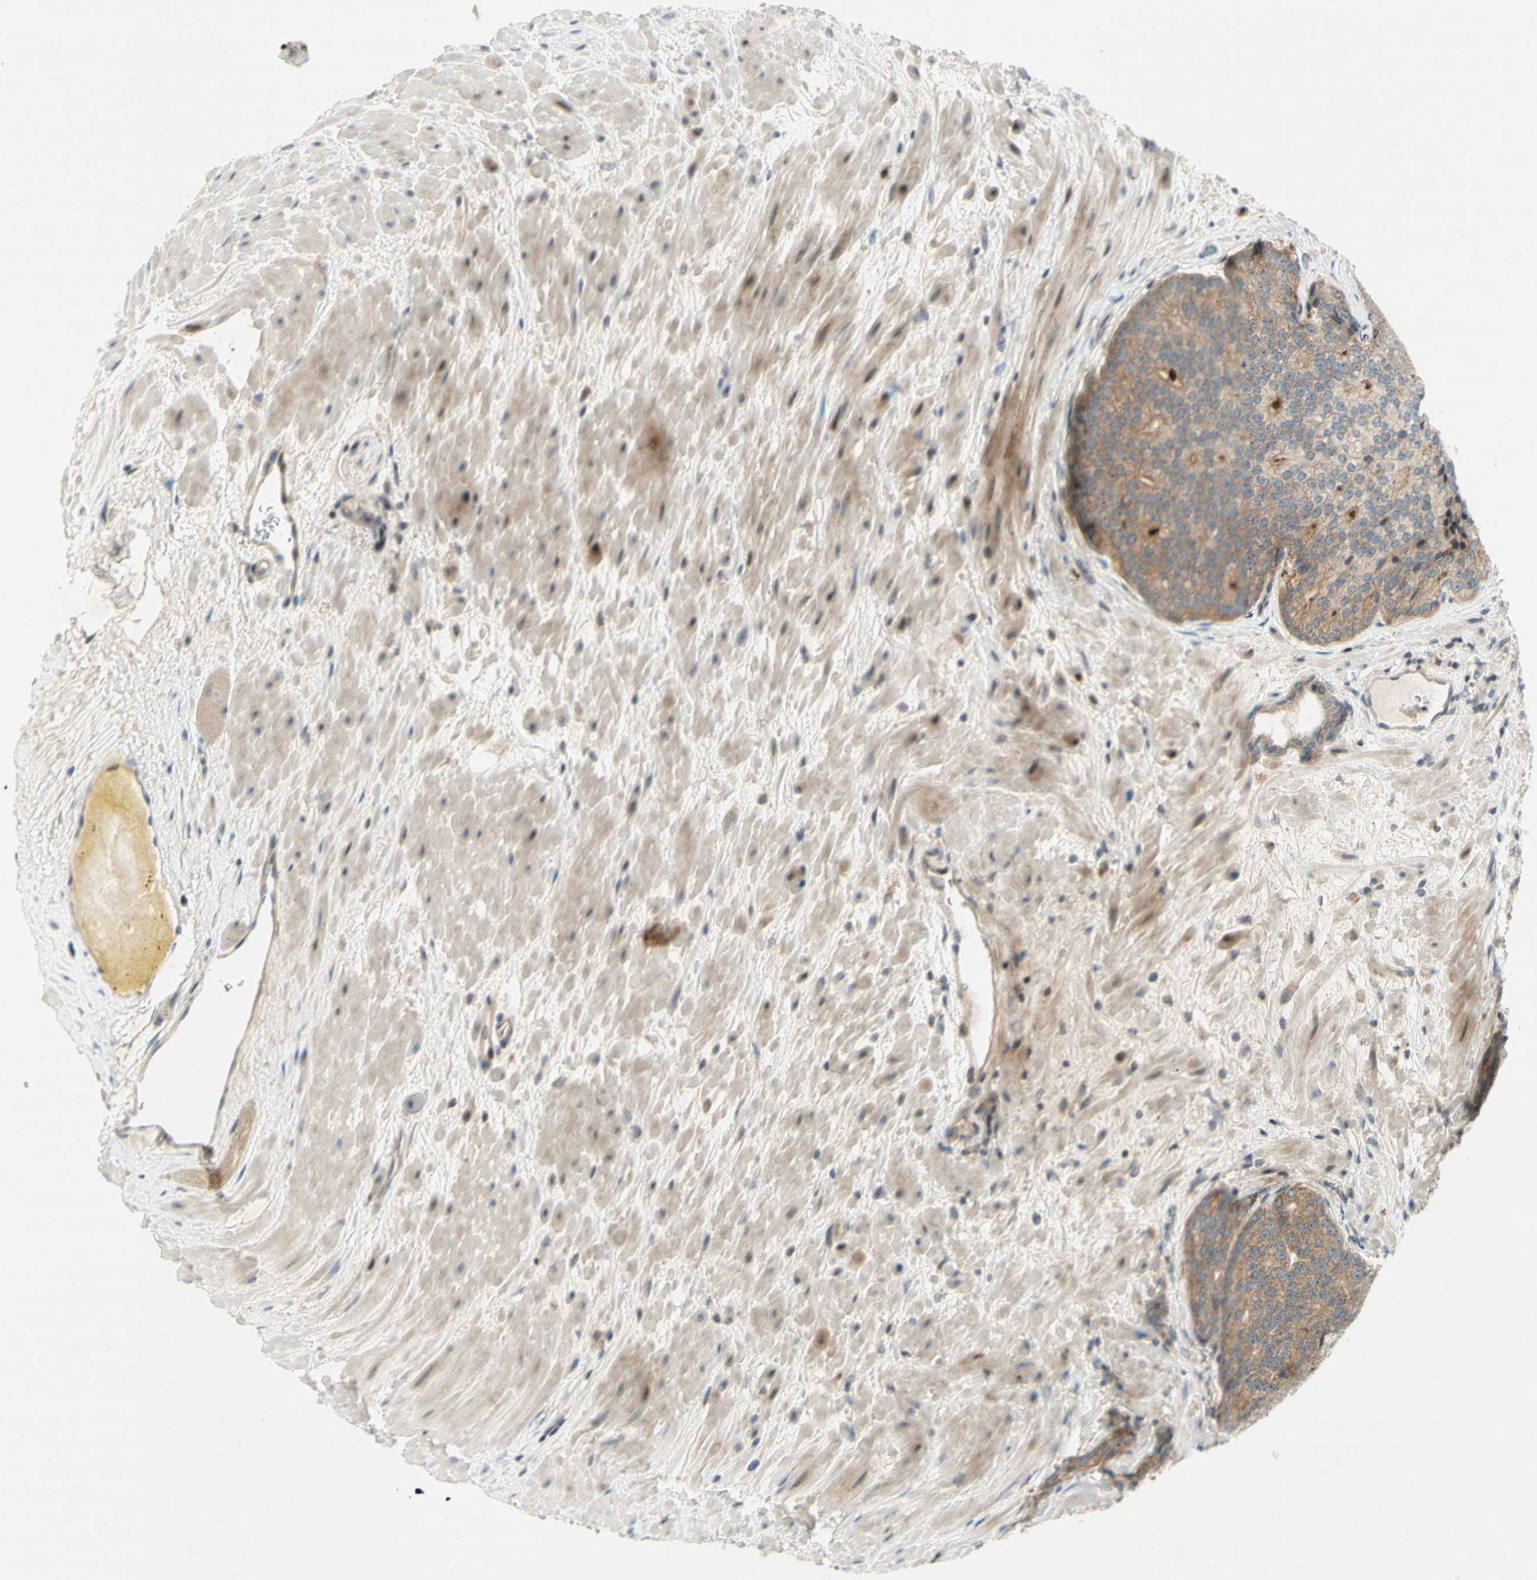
{"staining": {"intensity": "moderate", "quantity": "25%-75%", "location": "cytoplasmic/membranous"}, "tissue": "prostate cancer", "cell_type": "Tumor cells", "image_type": "cancer", "snomed": [{"axis": "morphology", "description": "Adenocarcinoma, High grade"}, {"axis": "topography", "description": "Prostate"}], "caption": "Tumor cells show medium levels of moderate cytoplasmic/membranous staining in approximately 25%-75% of cells in prostate high-grade adenocarcinoma. Nuclei are stained in blue.", "gene": "ETF1", "patient": {"sex": "male", "age": 61}}